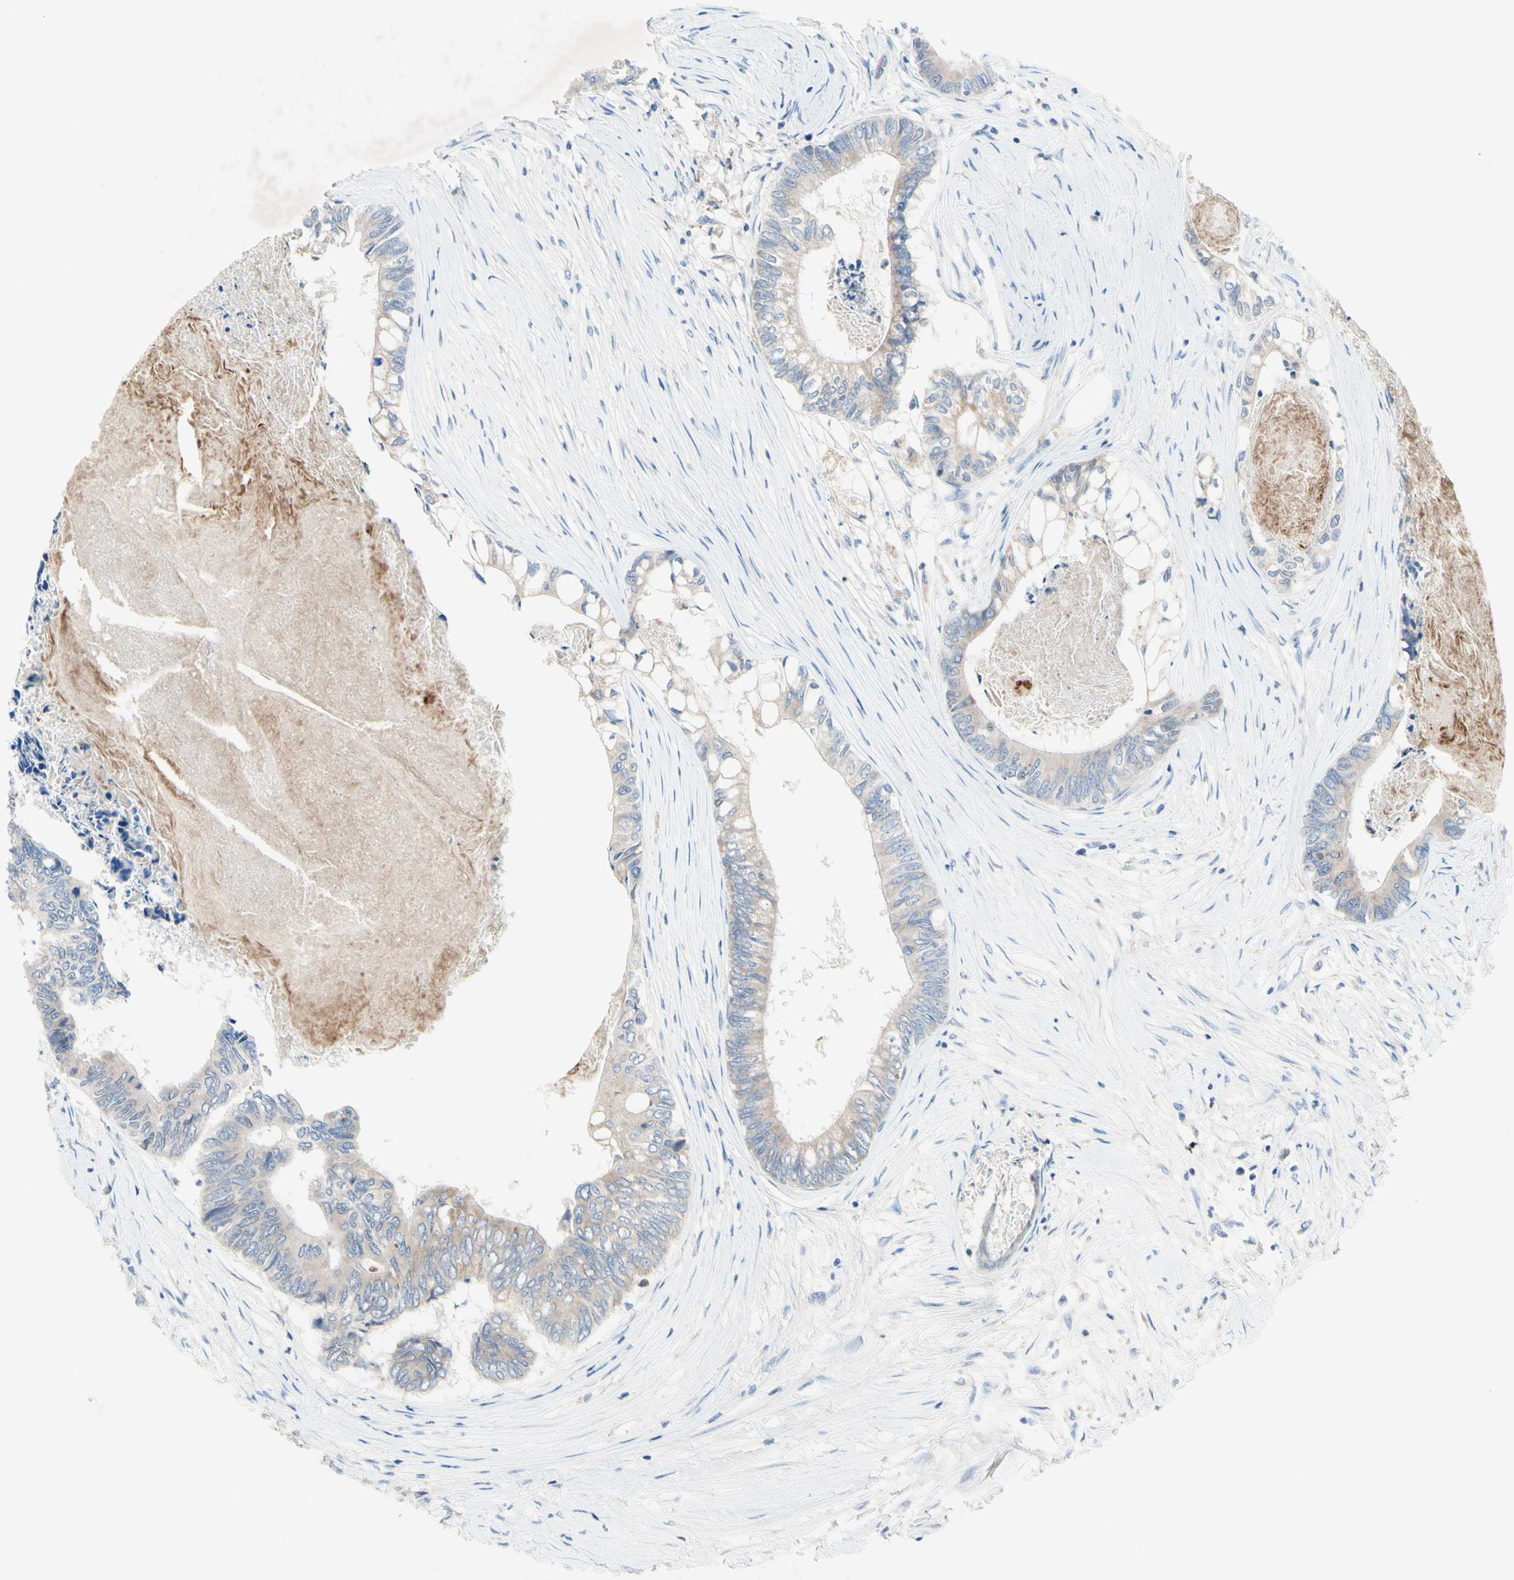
{"staining": {"intensity": "moderate", "quantity": ">75%", "location": "cytoplasmic/membranous"}, "tissue": "colorectal cancer", "cell_type": "Tumor cells", "image_type": "cancer", "snomed": [{"axis": "morphology", "description": "Adenocarcinoma, NOS"}, {"axis": "topography", "description": "Rectum"}], "caption": "There is medium levels of moderate cytoplasmic/membranous positivity in tumor cells of adenocarcinoma (colorectal), as demonstrated by immunohistochemical staining (brown color).", "gene": "MFF", "patient": {"sex": "male", "age": 63}}